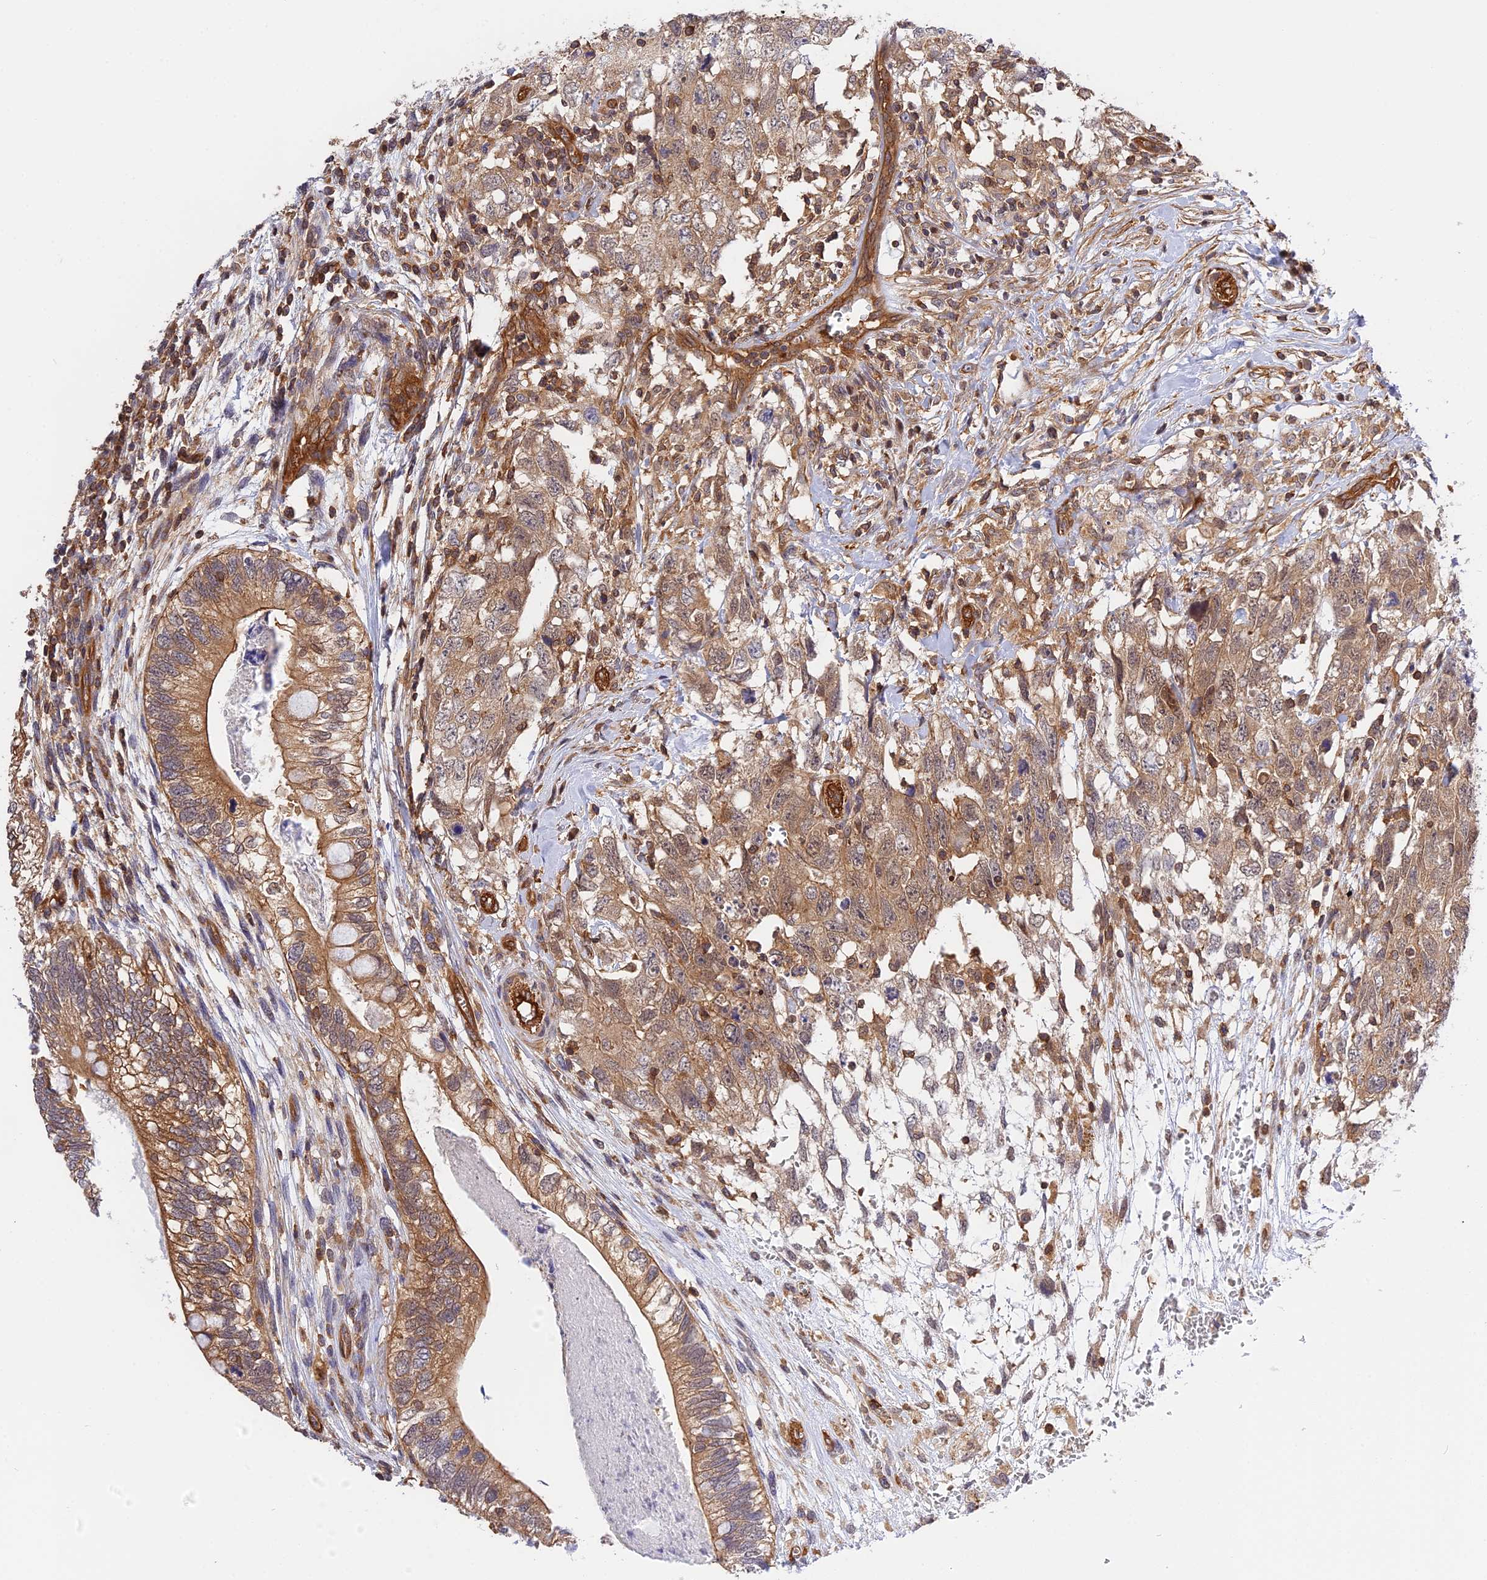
{"staining": {"intensity": "moderate", "quantity": ">75%", "location": "cytoplasmic/membranous"}, "tissue": "testis cancer", "cell_type": "Tumor cells", "image_type": "cancer", "snomed": [{"axis": "morphology", "description": "Seminoma, NOS"}, {"axis": "morphology", "description": "Carcinoma, Embryonal, NOS"}, {"axis": "topography", "description": "Testis"}], "caption": "Protein staining displays moderate cytoplasmic/membranous expression in about >75% of tumor cells in embryonal carcinoma (testis).", "gene": "C5orf22", "patient": {"sex": "male", "age": 29}}